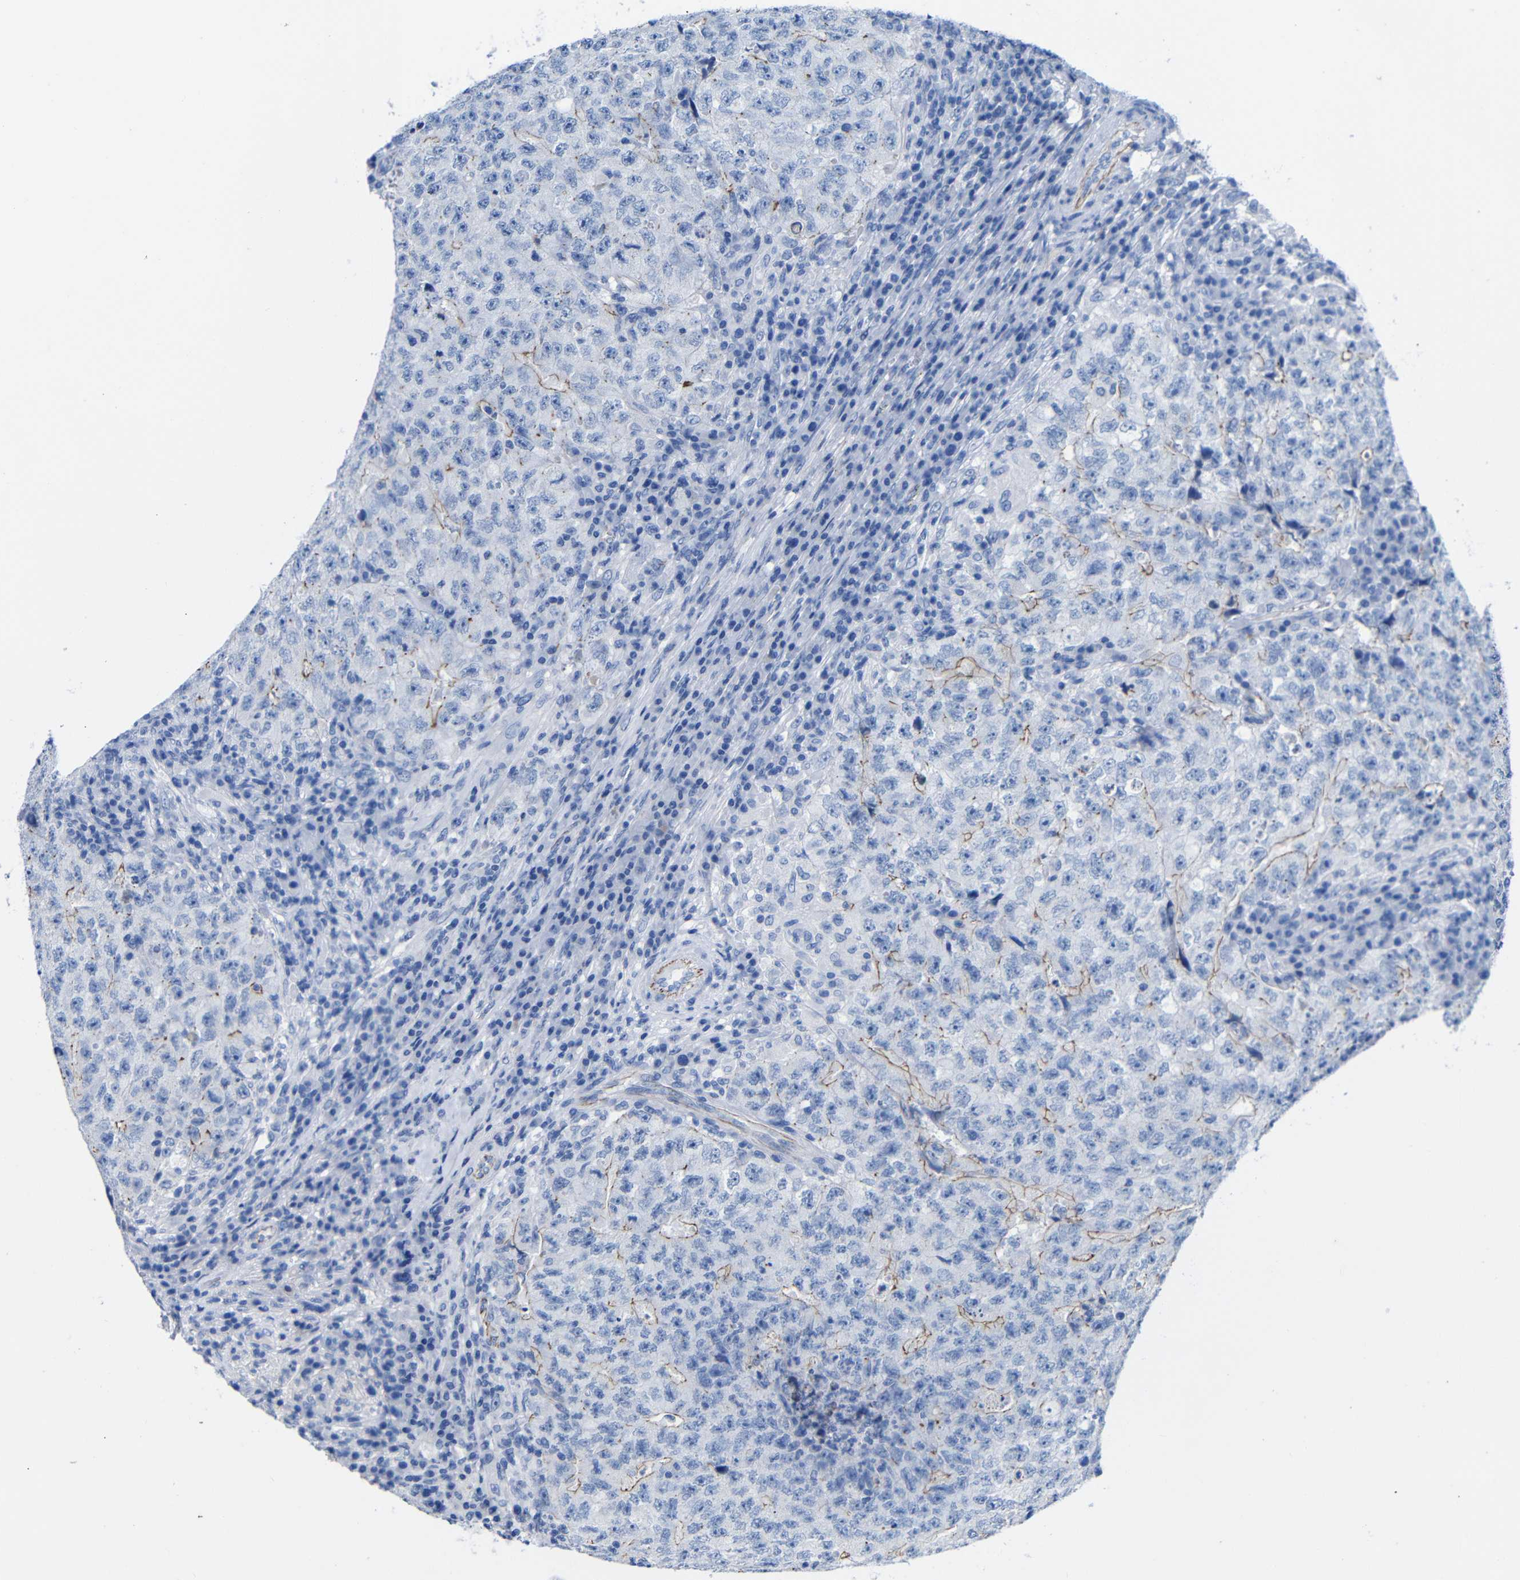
{"staining": {"intensity": "weak", "quantity": "25%-75%", "location": "cytoplasmic/membranous"}, "tissue": "testis cancer", "cell_type": "Tumor cells", "image_type": "cancer", "snomed": [{"axis": "morphology", "description": "Necrosis, NOS"}, {"axis": "morphology", "description": "Carcinoma, Embryonal, NOS"}, {"axis": "topography", "description": "Testis"}], "caption": "The immunohistochemical stain highlights weak cytoplasmic/membranous staining in tumor cells of embryonal carcinoma (testis) tissue.", "gene": "CGNL1", "patient": {"sex": "male", "age": 19}}